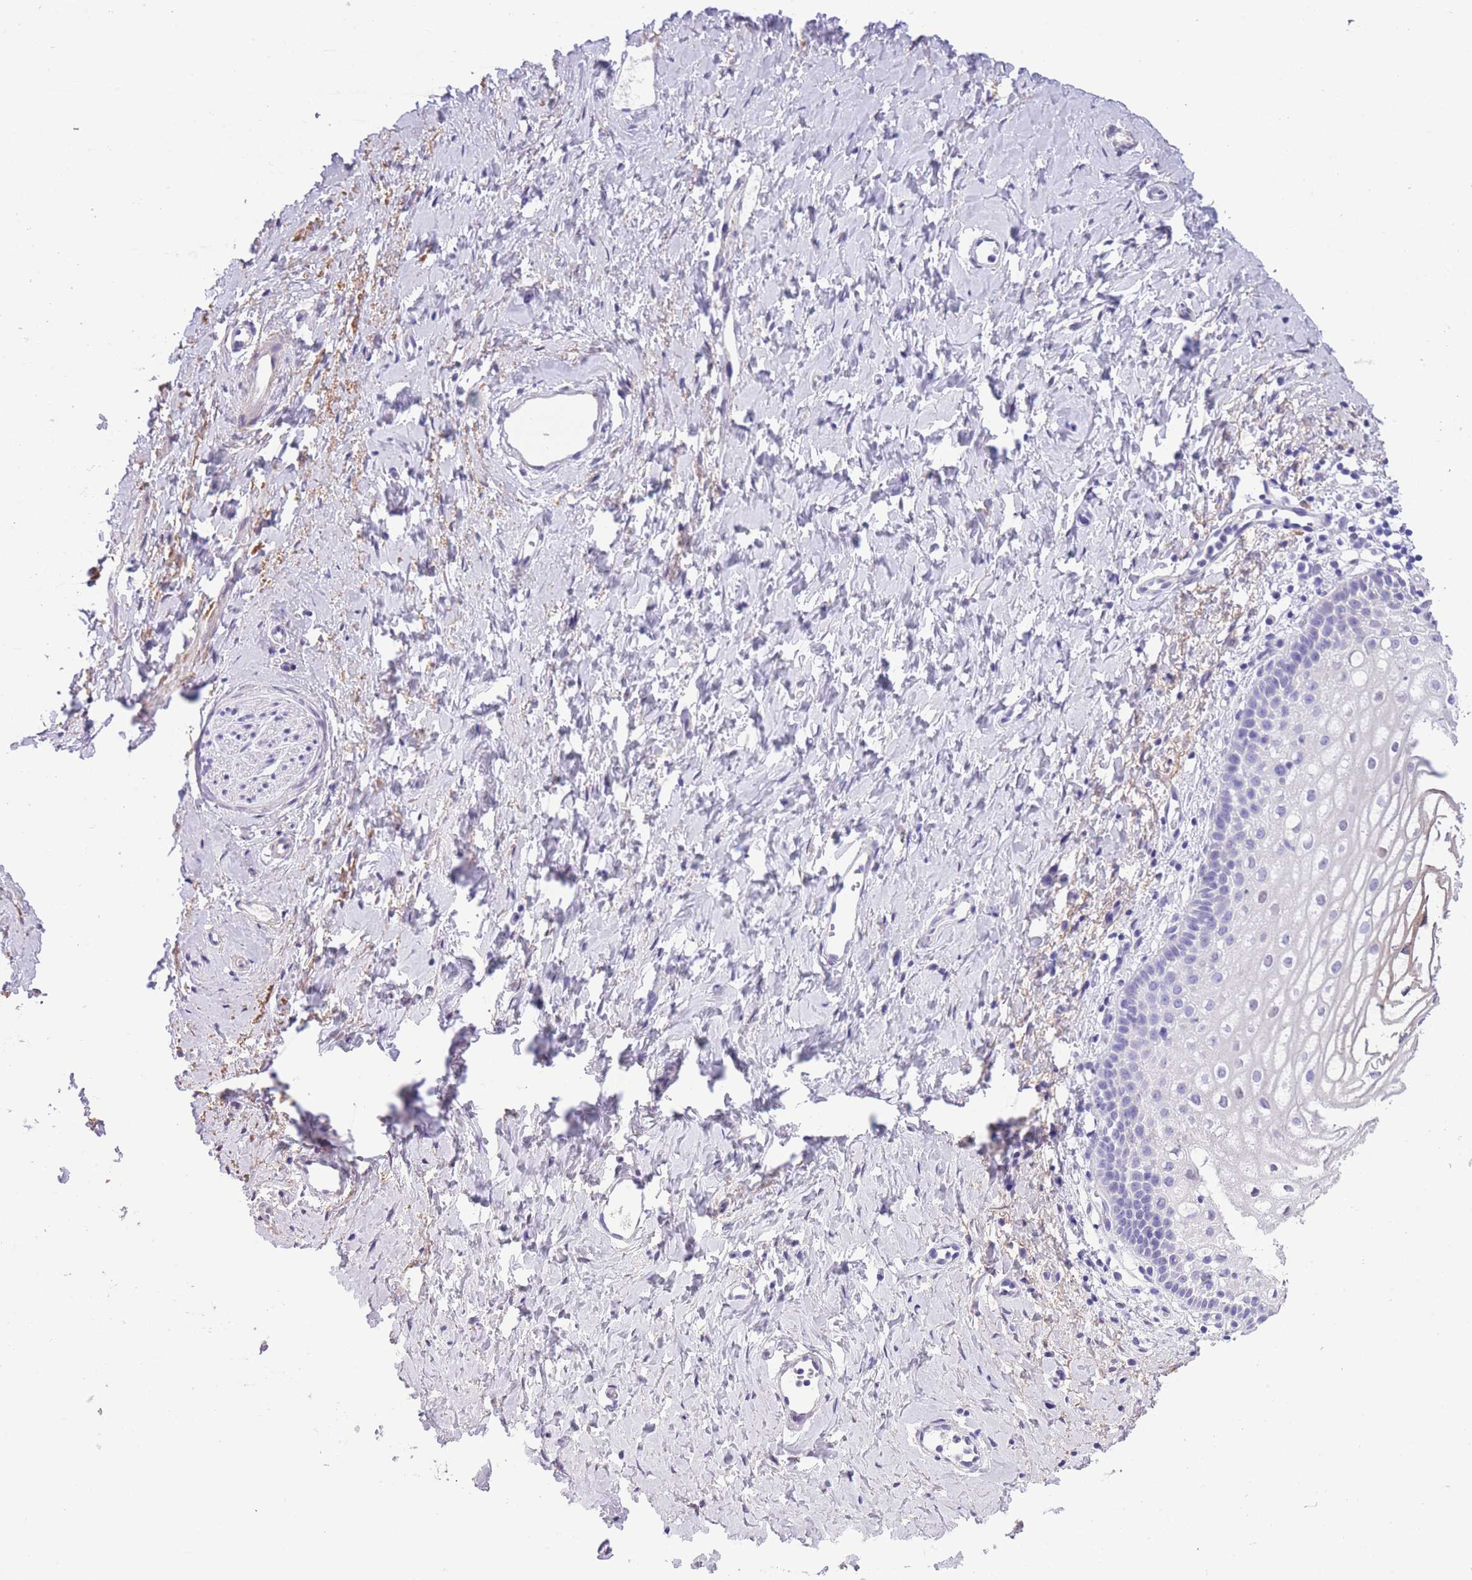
{"staining": {"intensity": "negative", "quantity": "none", "location": "none"}, "tissue": "vagina", "cell_type": "Squamous epithelial cells", "image_type": "normal", "snomed": [{"axis": "morphology", "description": "Normal tissue, NOS"}, {"axis": "topography", "description": "Vagina"}], "caption": "Immunohistochemistry (IHC) image of unremarkable vagina stained for a protein (brown), which demonstrates no expression in squamous epithelial cells.", "gene": "RAI2", "patient": {"sex": "female", "age": 56}}